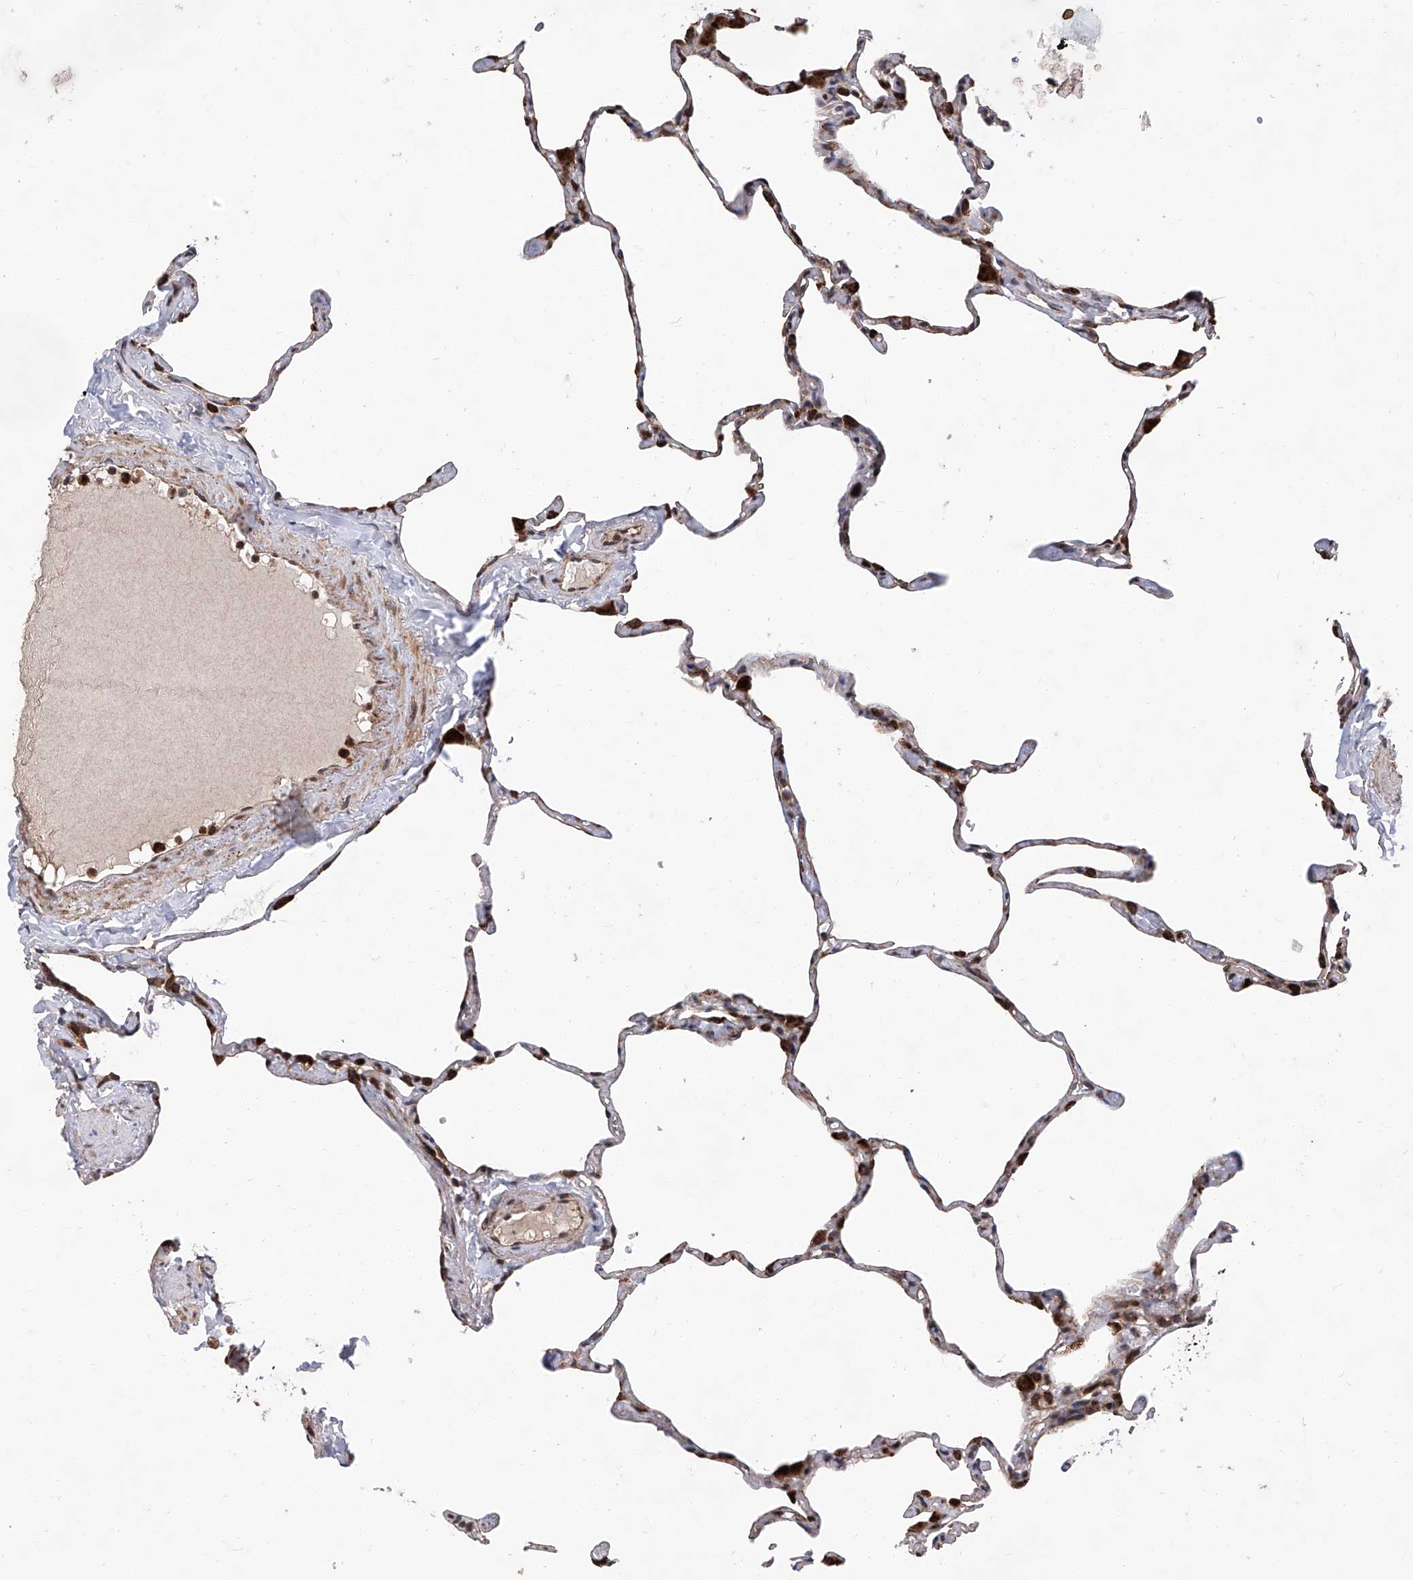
{"staining": {"intensity": "strong", "quantity": "25%-75%", "location": "cytoplasmic/membranous"}, "tissue": "lung", "cell_type": "Alveolar cells", "image_type": "normal", "snomed": [{"axis": "morphology", "description": "Normal tissue, NOS"}, {"axis": "topography", "description": "Lung"}], "caption": "DAB (3,3'-diaminobenzidine) immunohistochemical staining of unremarkable lung shows strong cytoplasmic/membranous protein expression in about 25%-75% of alveolar cells.", "gene": "FARP2", "patient": {"sex": "male", "age": 65}}